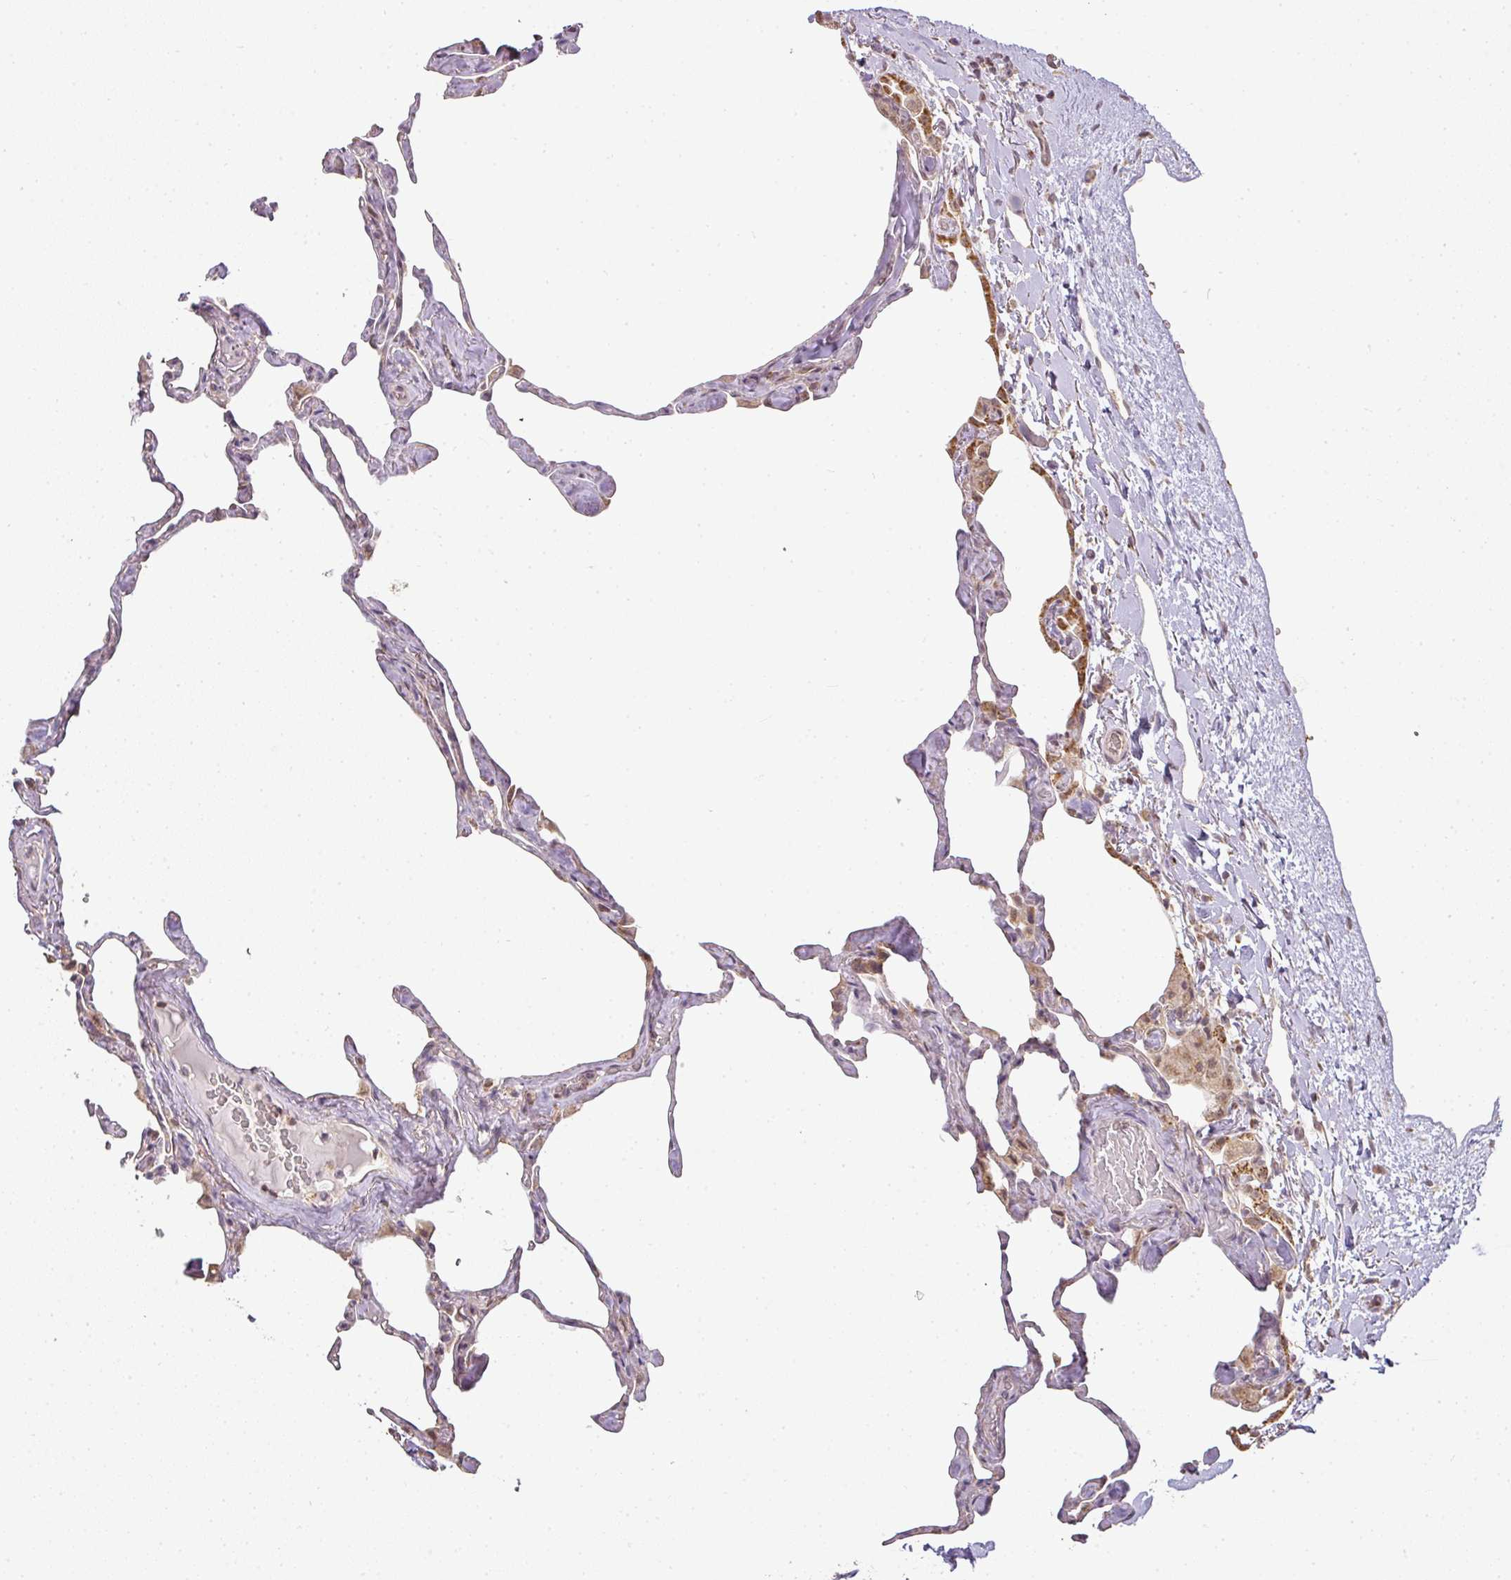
{"staining": {"intensity": "moderate", "quantity": "25%-75%", "location": "cytoplasmic/membranous"}, "tissue": "lung", "cell_type": "Alveolar cells", "image_type": "normal", "snomed": [{"axis": "morphology", "description": "Normal tissue, NOS"}, {"axis": "topography", "description": "Lung"}], "caption": "IHC of unremarkable human lung exhibits medium levels of moderate cytoplasmic/membranous expression in about 25%-75% of alveolar cells. (Brightfield microscopy of DAB IHC at high magnification).", "gene": "MYOM2", "patient": {"sex": "male", "age": 65}}